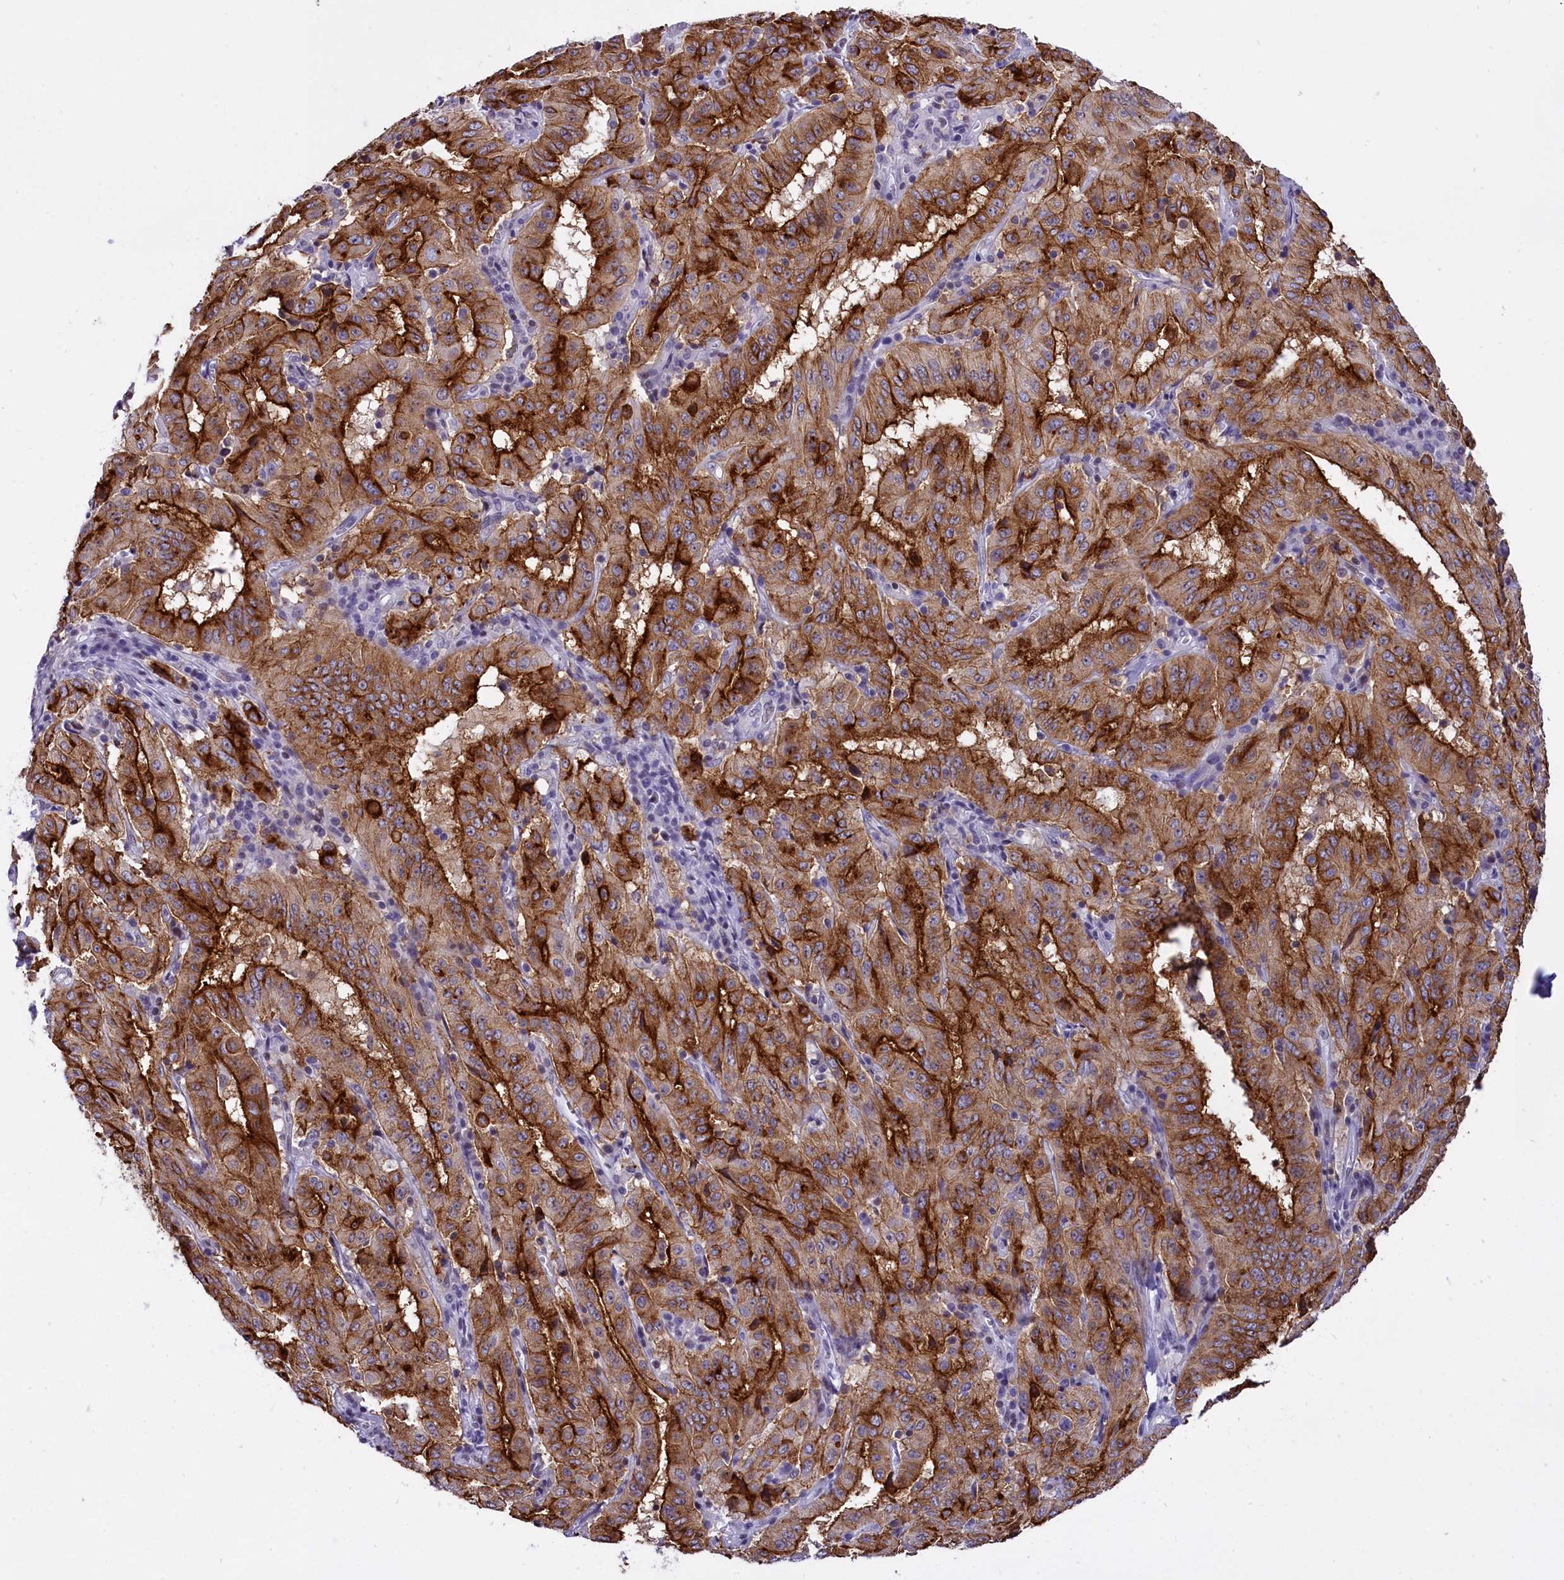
{"staining": {"intensity": "strong", "quantity": ">75%", "location": "cytoplasmic/membranous"}, "tissue": "pancreatic cancer", "cell_type": "Tumor cells", "image_type": "cancer", "snomed": [{"axis": "morphology", "description": "Adenocarcinoma, NOS"}, {"axis": "topography", "description": "Pancreas"}], "caption": "A photomicrograph of human pancreatic cancer stained for a protein shows strong cytoplasmic/membranous brown staining in tumor cells. The protein of interest is shown in brown color, while the nuclei are stained blue.", "gene": "SPIRE2", "patient": {"sex": "male", "age": 63}}